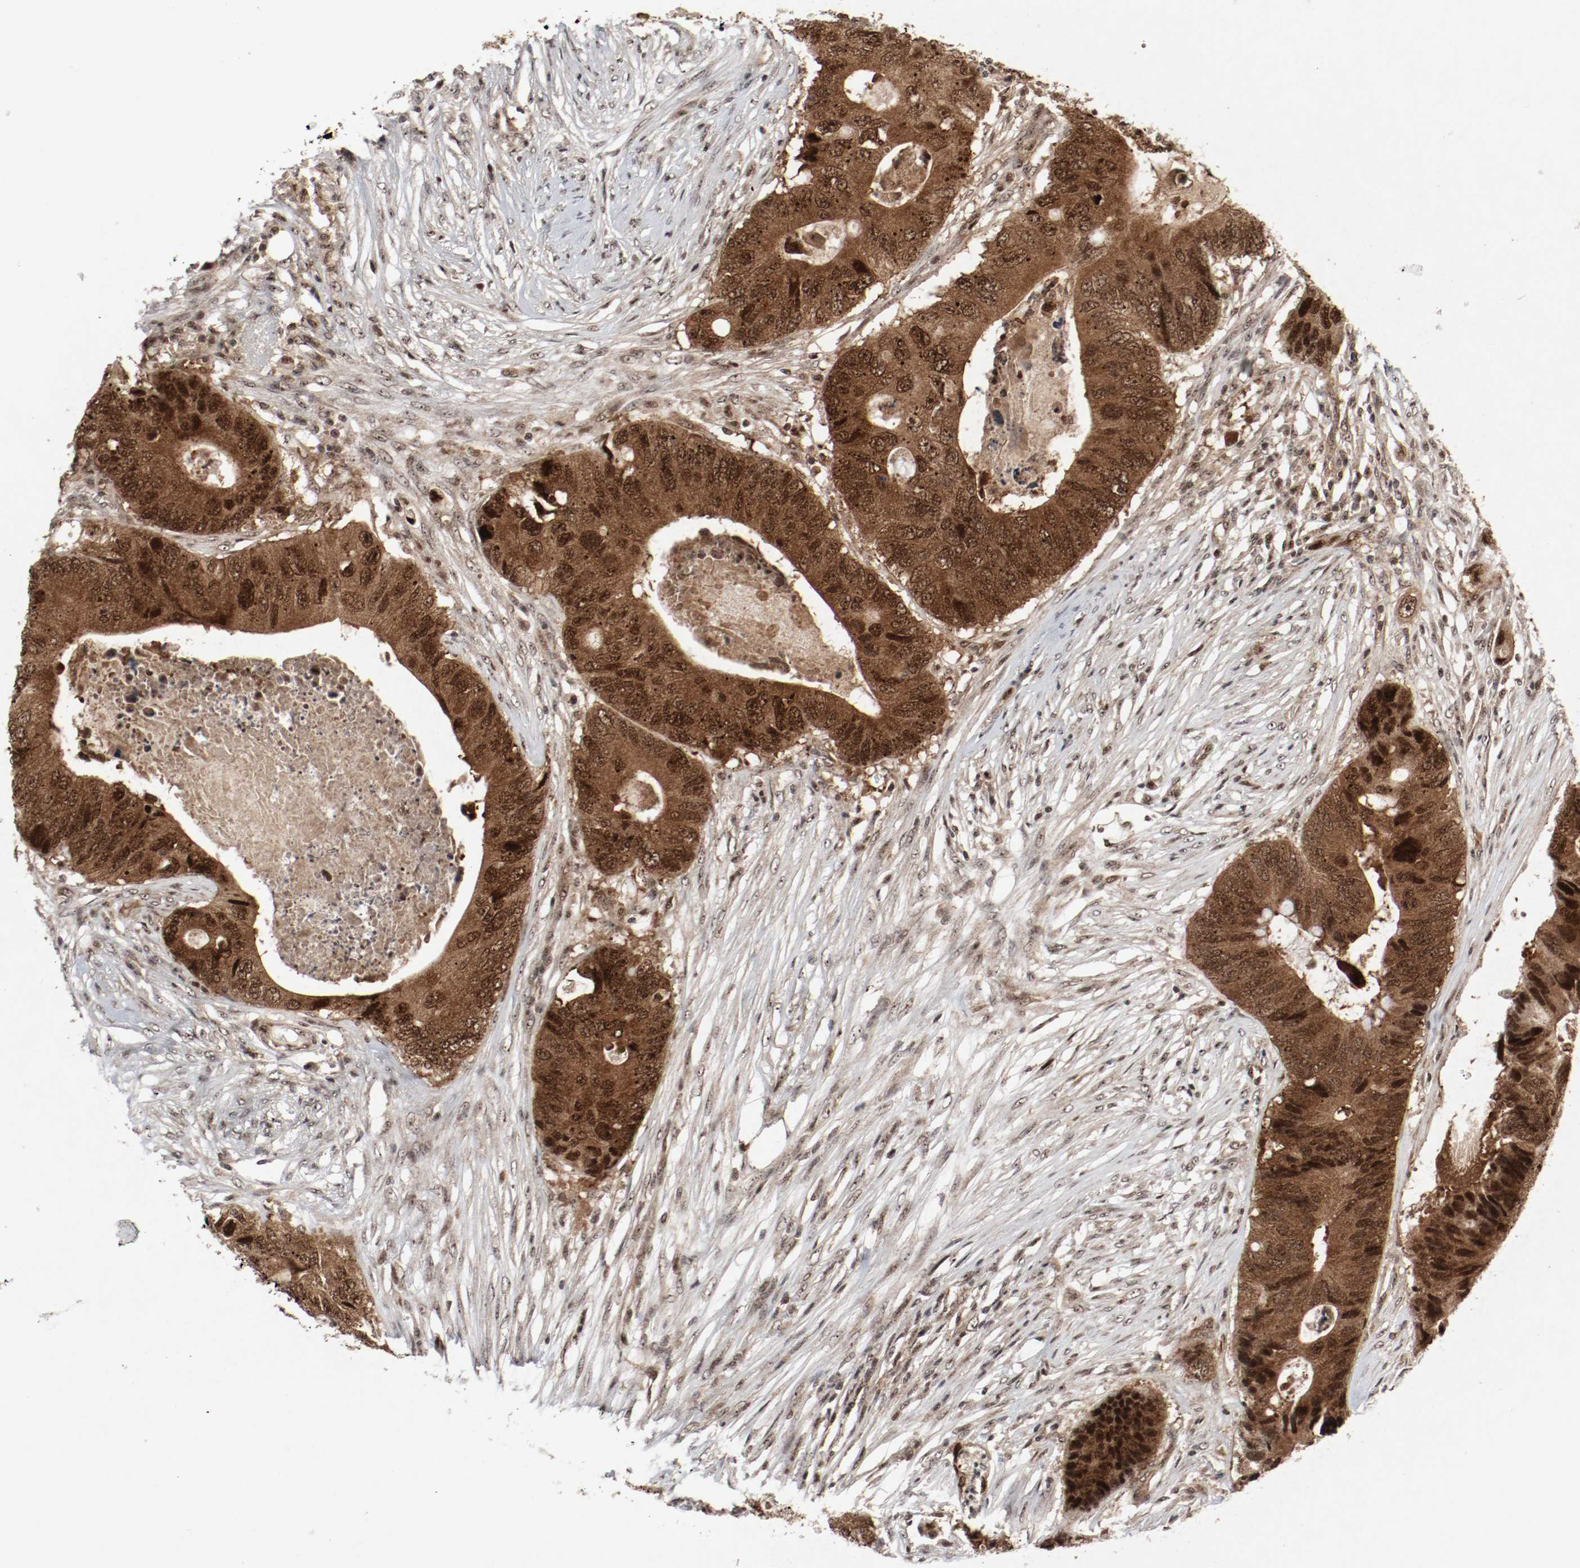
{"staining": {"intensity": "moderate", "quantity": ">75%", "location": "cytoplasmic/membranous,nuclear"}, "tissue": "colorectal cancer", "cell_type": "Tumor cells", "image_type": "cancer", "snomed": [{"axis": "morphology", "description": "Adenocarcinoma, NOS"}, {"axis": "topography", "description": "Colon"}], "caption": "The immunohistochemical stain highlights moderate cytoplasmic/membranous and nuclear staining in tumor cells of colorectal cancer (adenocarcinoma) tissue. (DAB IHC, brown staining for protein, blue staining for nuclei).", "gene": "CSNK2B", "patient": {"sex": "male", "age": 71}}